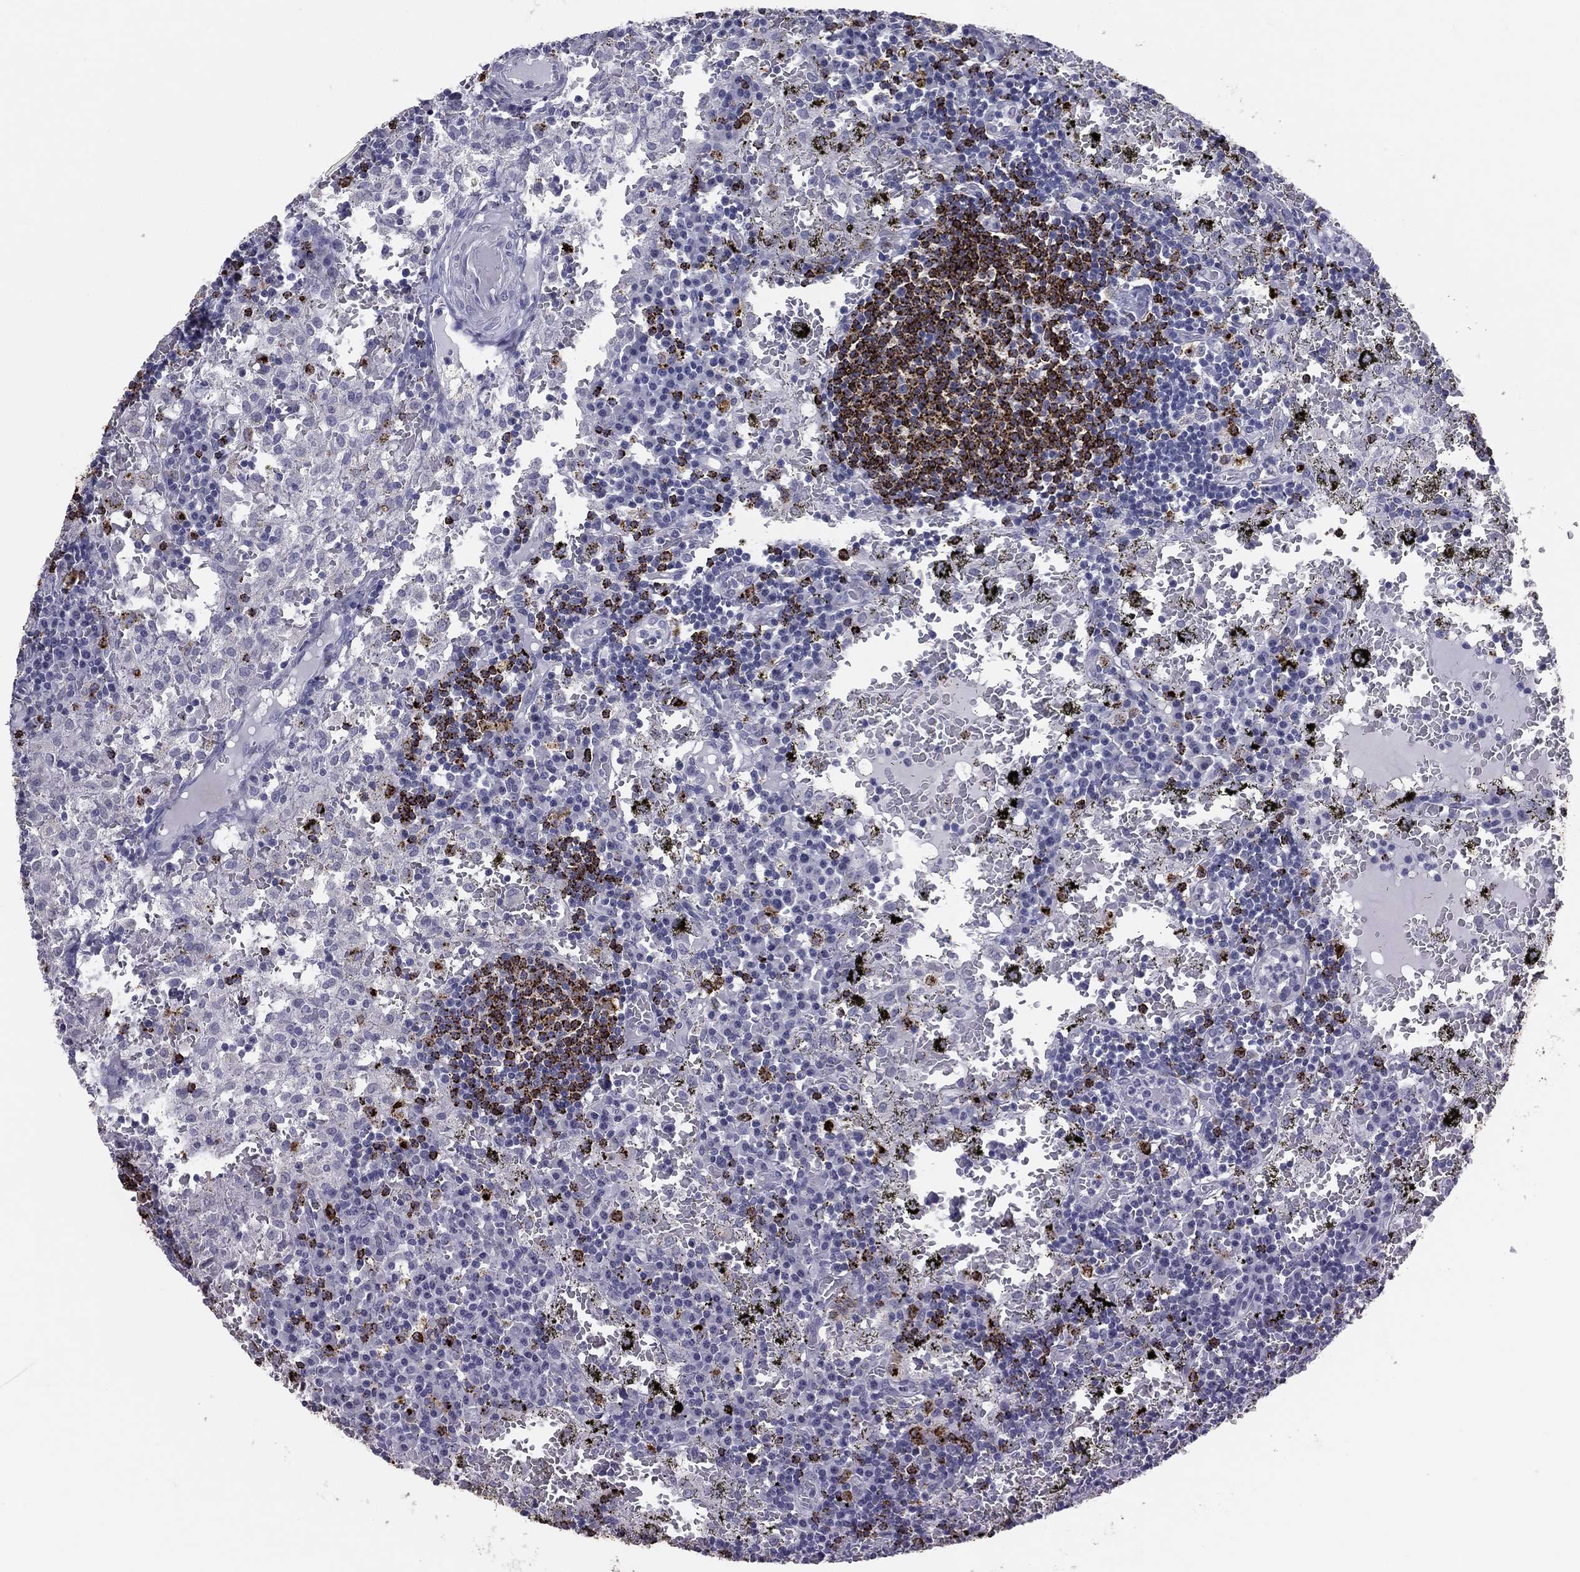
{"staining": {"intensity": "strong", "quantity": "<25%", "location": "cytoplasmic/membranous"}, "tissue": "lymph node", "cell_type": "Germinal center cells", "image_type": "normal", "snomed": [{"axis": "morphology", "description": "Normal tissue, NOS"}, {"axis": "topography", "description": "Lymph node"}], "caption": "A brown stain labels strong cytoplasmic/membranous staining of a protein in germinal center cells of unremarkable human lymph node. The staining was performed using DAB, with brown indicating positive protein expression. Nuclei are stained blue with hematoxylin.", "gene": "HLA", "patient": {"sex": "male", "age": 62}}